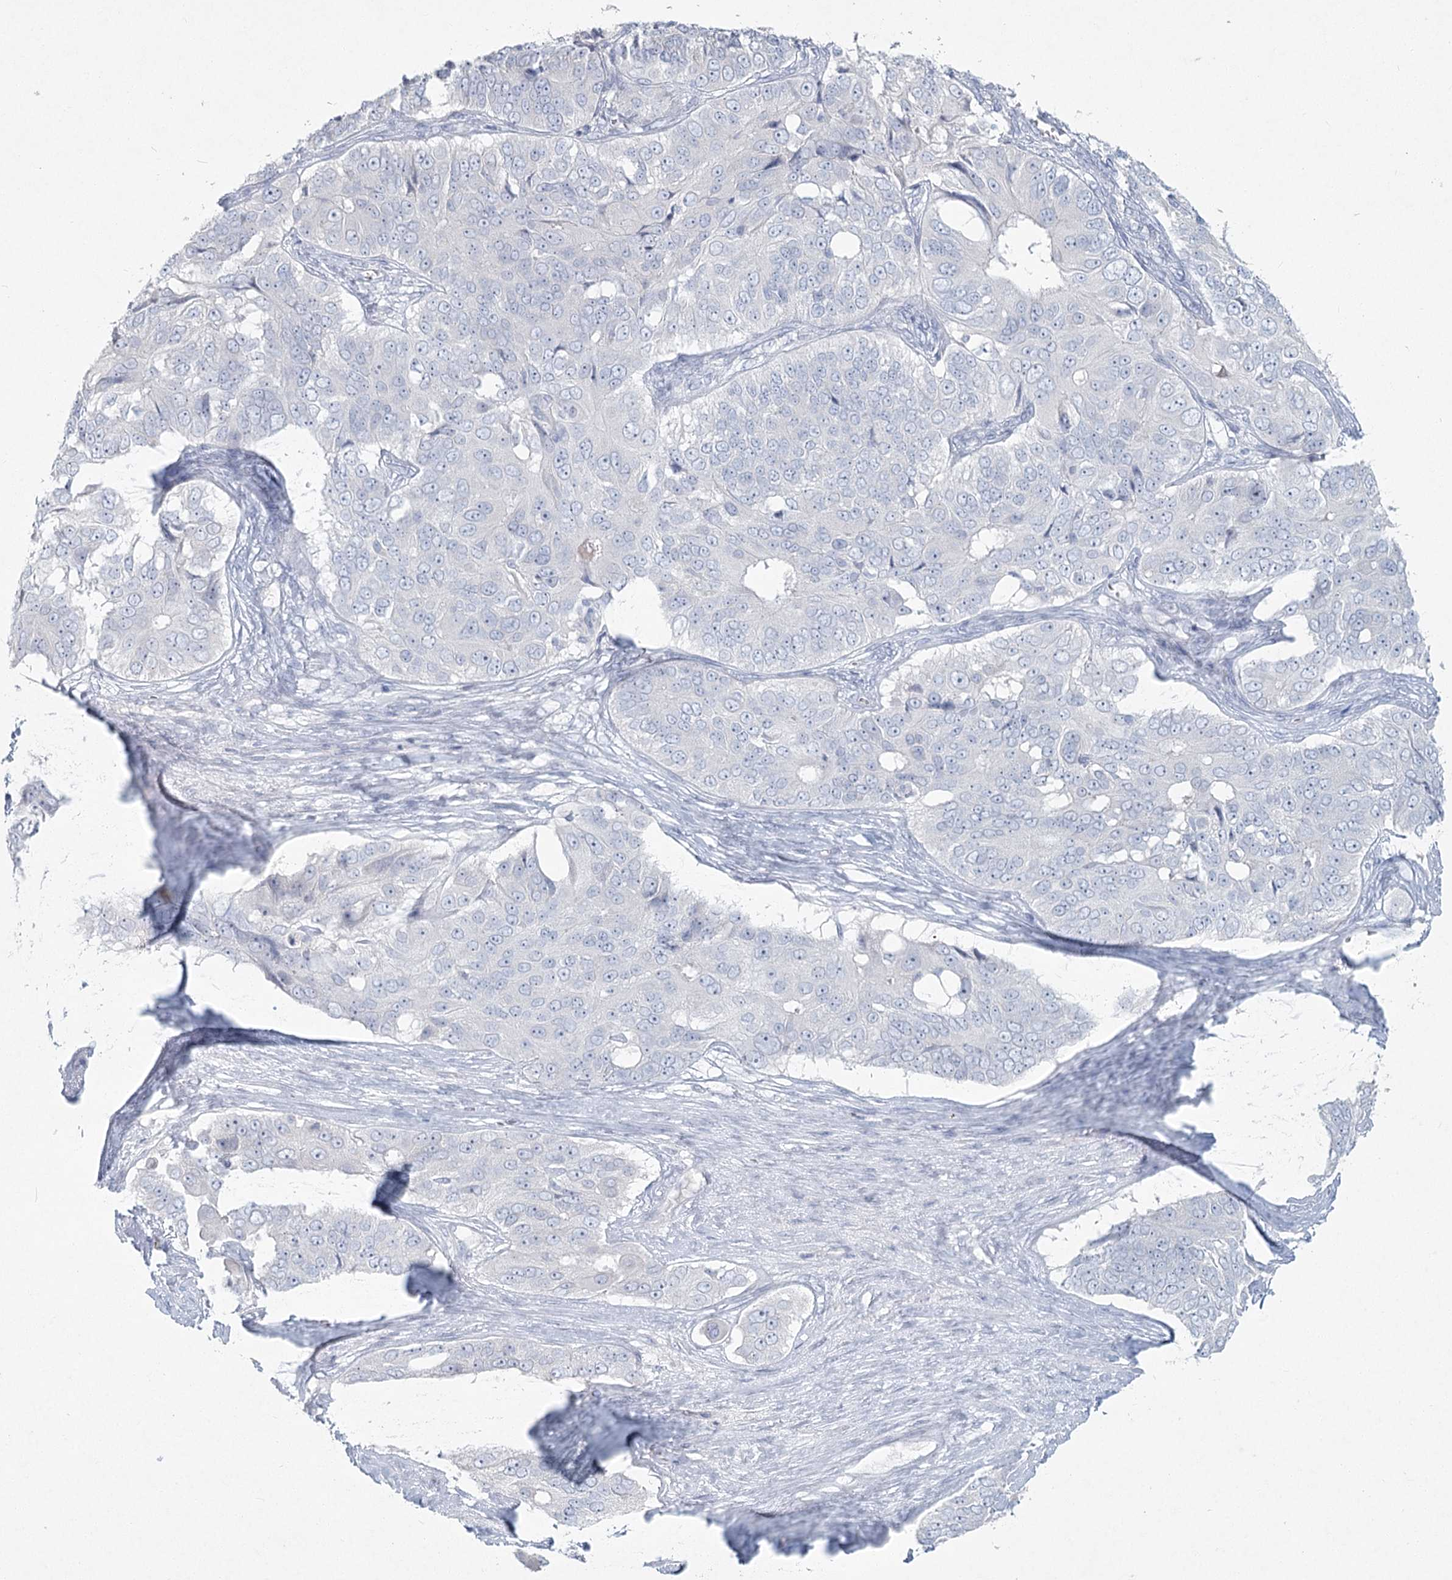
{"staining": {"intensity": "negative", "quantity": "none", "location": "none"}, "tissue": "ovarian cancer", "cell_type": "Tumor cells", "image_type": "cancer", "snomed": [{"axis": "morphology", "description": "Carcinoma, endometroid"}, {"axis": "topography", "description": "Ovary"}], "caption": "The micrograph demonstrates no significant positivity in tumor cells of endometroid carcinoma (ovarian).", "gene": "LRP2BP", "patient": {"sex": "female", "age": 51}}